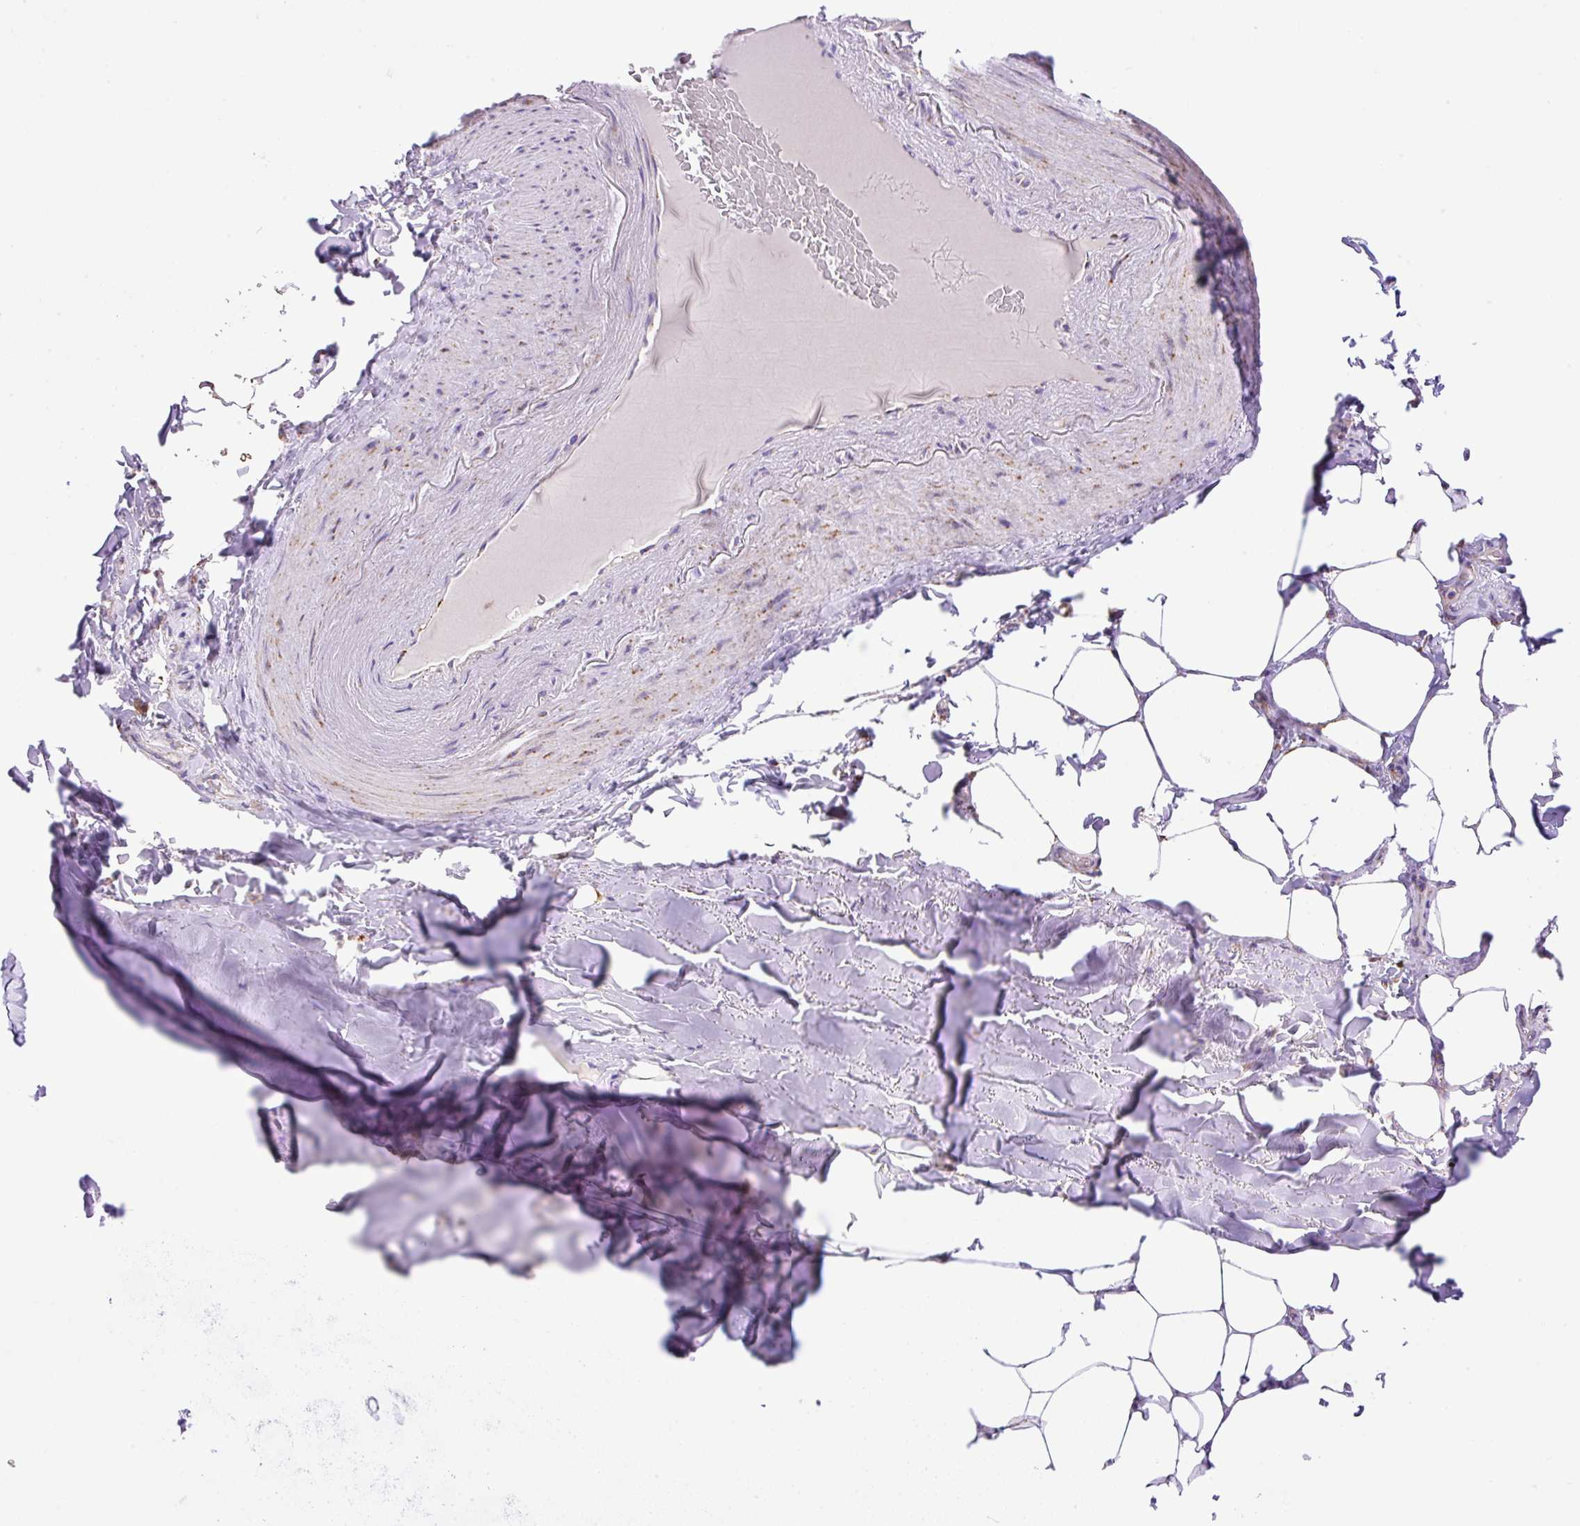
{"staining": {"intensity": "negative", "quantity": "none", "location": "none"}, "tissue": "adipose tissue", "cell_type": "Adipocytes", "image_type": "normal", "snomed": [{"axis": "morphology", "description": "Normal tissue, NOS"}, {"axis": "topography", "description": "Bronchus"}], "caption": "Immunohistochemical staining of unremarkable human adipose tissue shows no significant expression in adipocytes.", "gene": "NF1", "patient": {"sex": "male", "age": 66}}